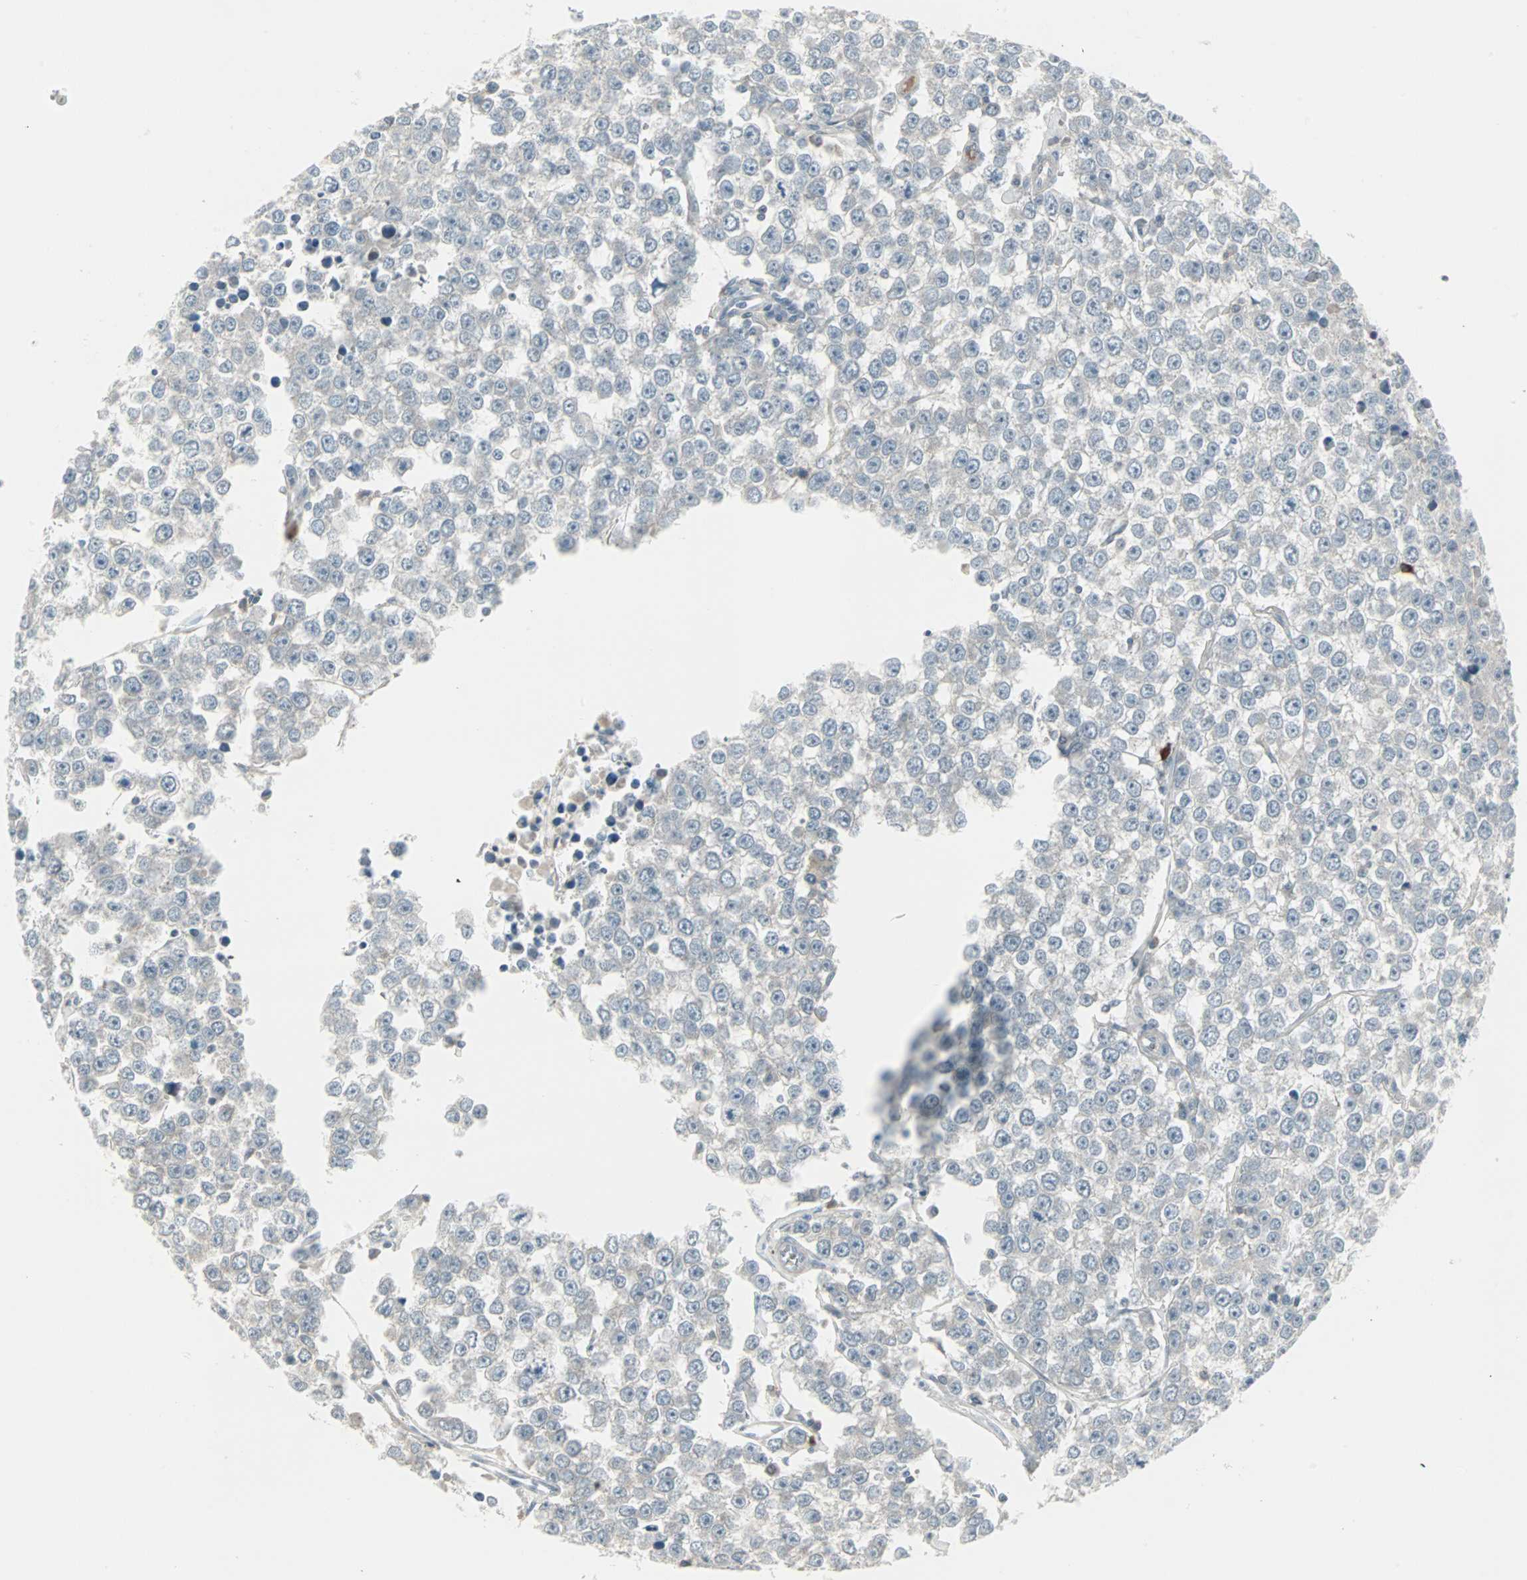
{"staining": {"intensity": "negative", "quantity": "none", "location": "none"}, "tissue": "testis cancer", "cell_type": "Tumor cells", "image_type": "cancer", "snomed": [{"axis": "morphology", "description": "Seminoma, NOS"}, {"axis": "morphology", "description": "Carcinoma, Embryonal, NOS"}, {"axis": "topography", "description": "Testis"}], "caption": "A micrograph of testis cancer (seminoma) stained for a protein demonstrates no brown staining in tumor cells.", "gene": "ZSCAN32", "patient": {"sex": "male", "age": 52}}